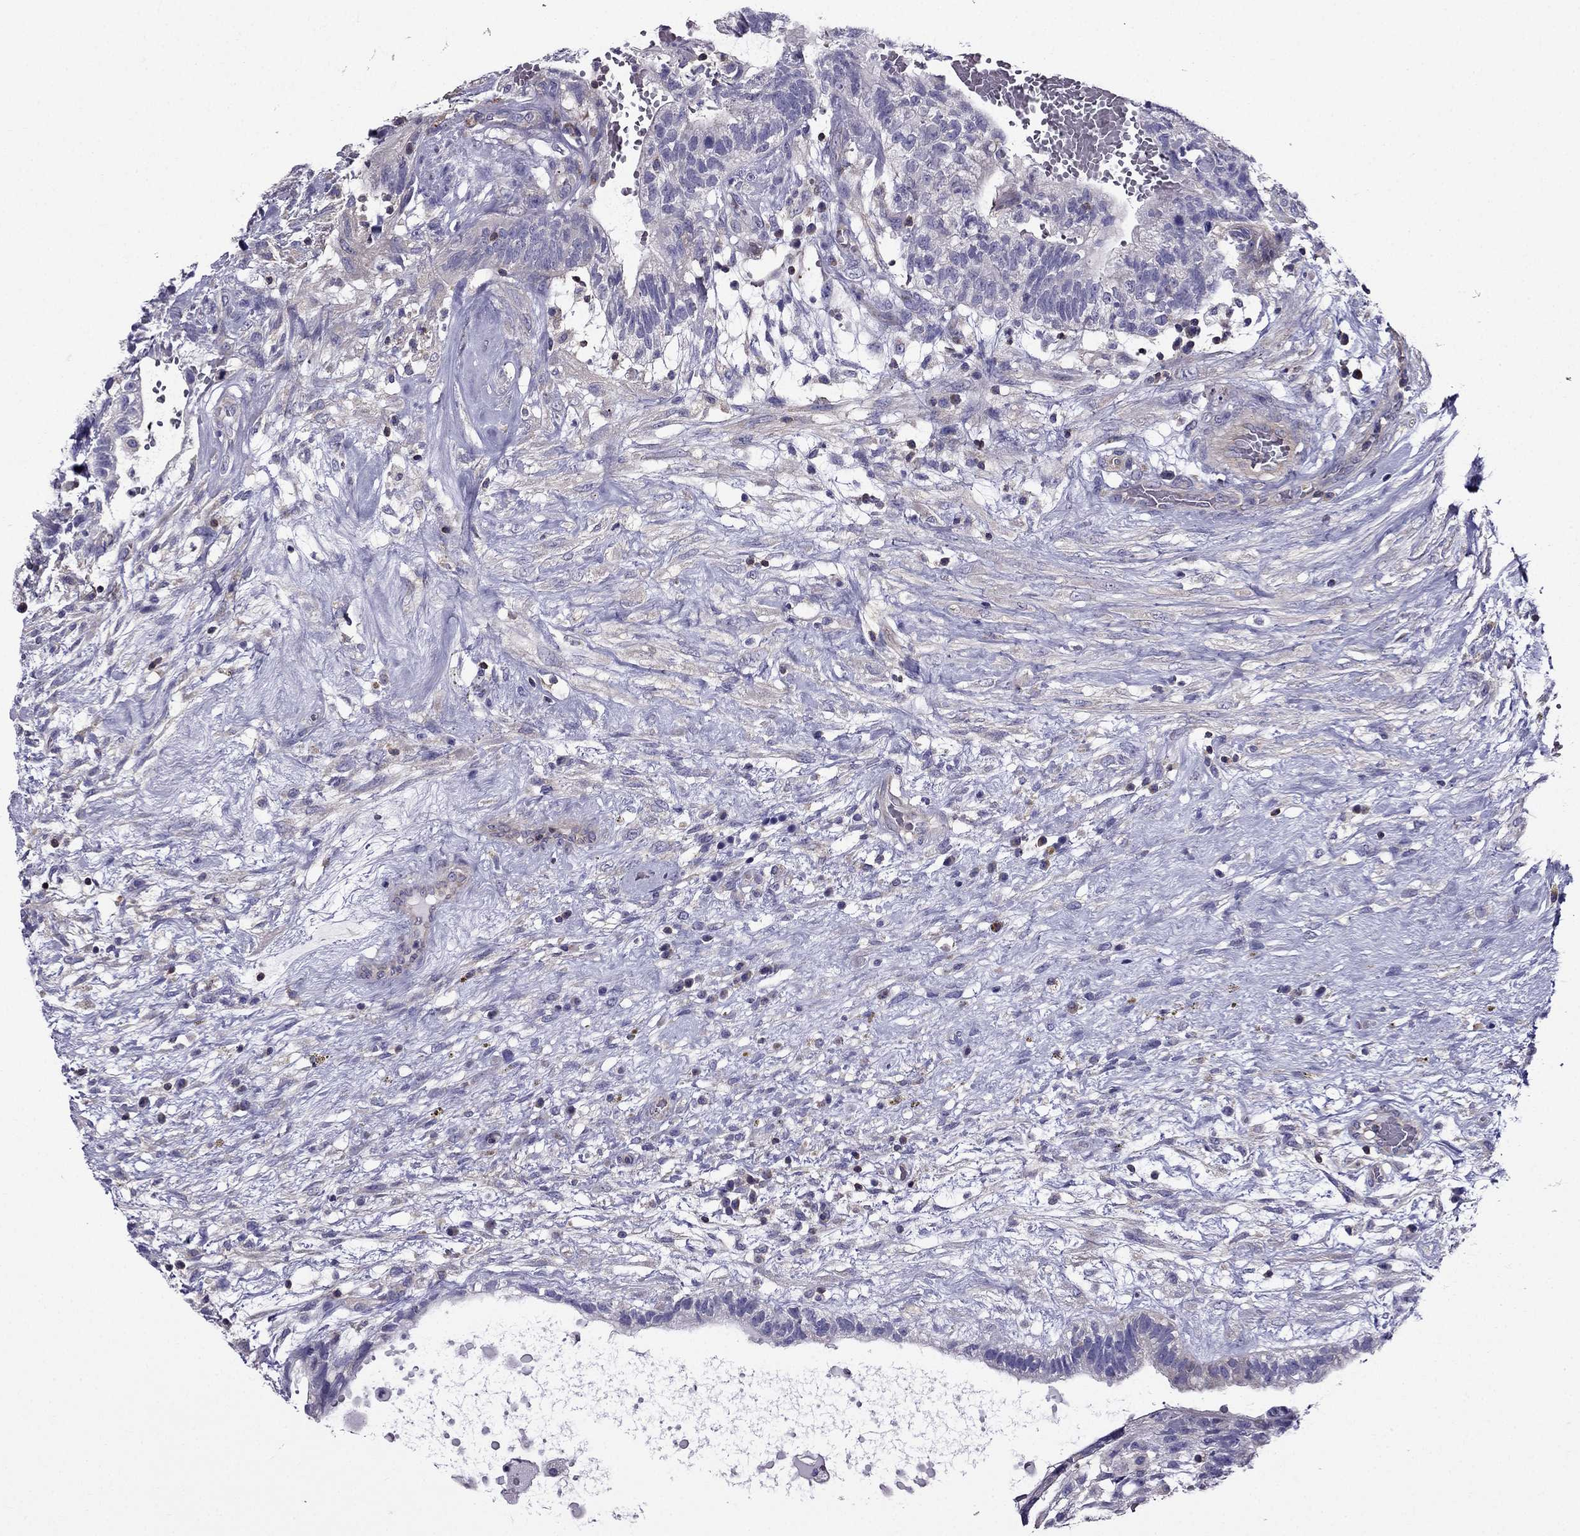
{"staining": {"intensity": "negative", "quantity": "none", "location": "none"}, "tissue": "testis cancer", "cell_type": "Tumor cells", "image_type": "cancer", "snomed": [{"axis": "morphology", "description": "Normal tissue, NOS"}, {"axis": "morphology", "description": "Carcinoma, Embryonal, NOS"}, {"axis": "topography", "description": "Testis"}, {"axis": "topography", "description": "Epididymis"}], "caption": "High magnification brightfield microscopy of testis cancer (embryonal carcinoma) stained with DAB (brown) and counterstained with hematoxylin (blue): tumor cells show no significant expression. The staining is performed using DAB (3,3'-diaminobenzidine) brown chromogen with nuclei counter-stained in using hematoxylin.", "gene": "AAK1", "patient": {"sex": "male", "age": 32}}